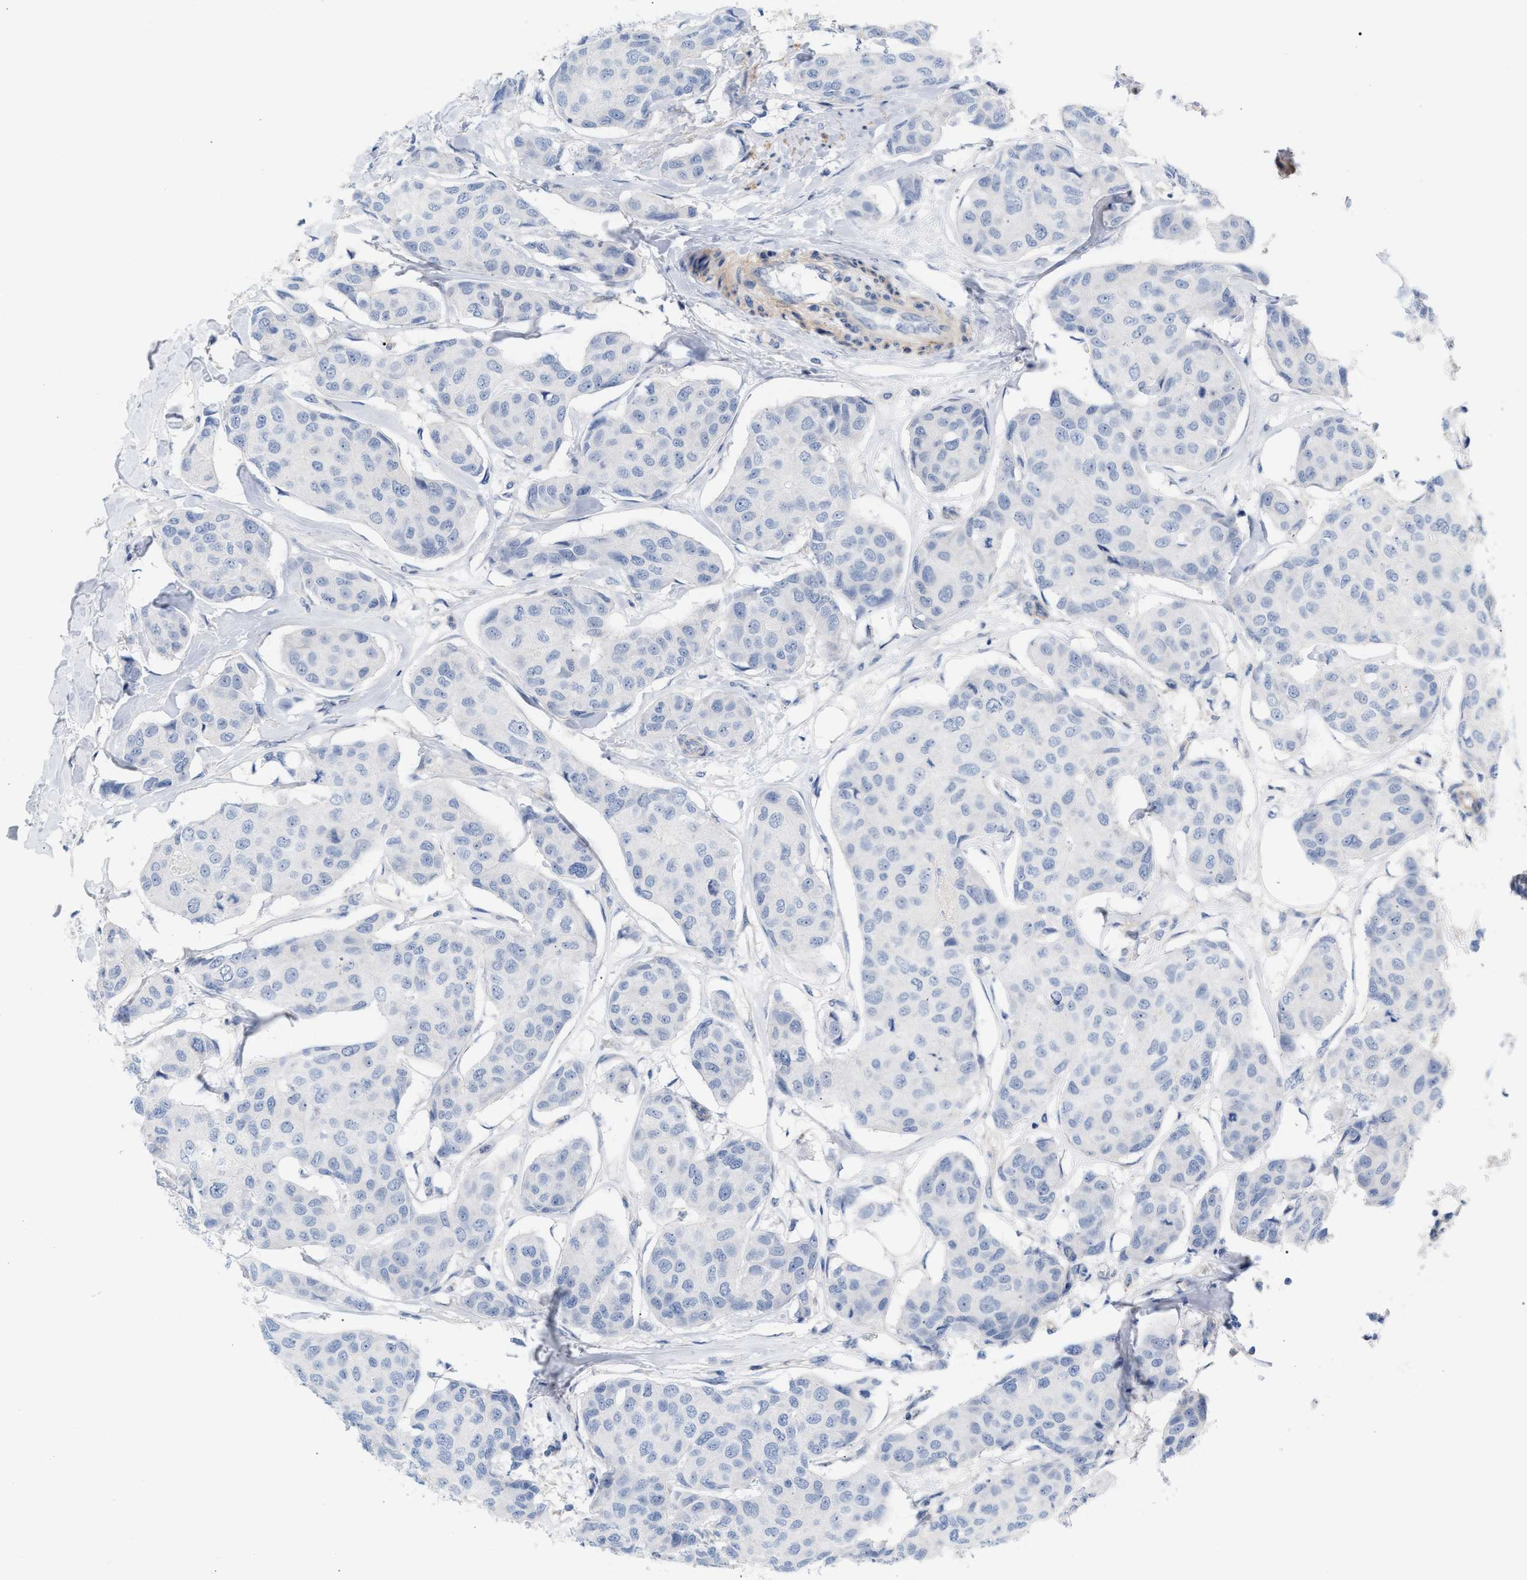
{"staining": {"intensity": "negative", "quantity": "none", "location": "none"}, "tissue": "breast cancer", "cell_type": "Tumor cells", "image_type": "cancer", "snomed": [{"axis": "morphology", "description": "Duct carcinoma"}, {"axis": "topography", "description": "Breast"}], "caption": "DAB (3,3'-diaminobenzidine) immunohistochemical staining of human breast cancer (invasive ductal carcinoma) demonstrates no significant staining in tumor cells. (DAB immunohistochemistry visualized using brightfield microscopy, high magnification).", "gene": "LRCH1", "patient": {"sex": "female", "age": 80}}